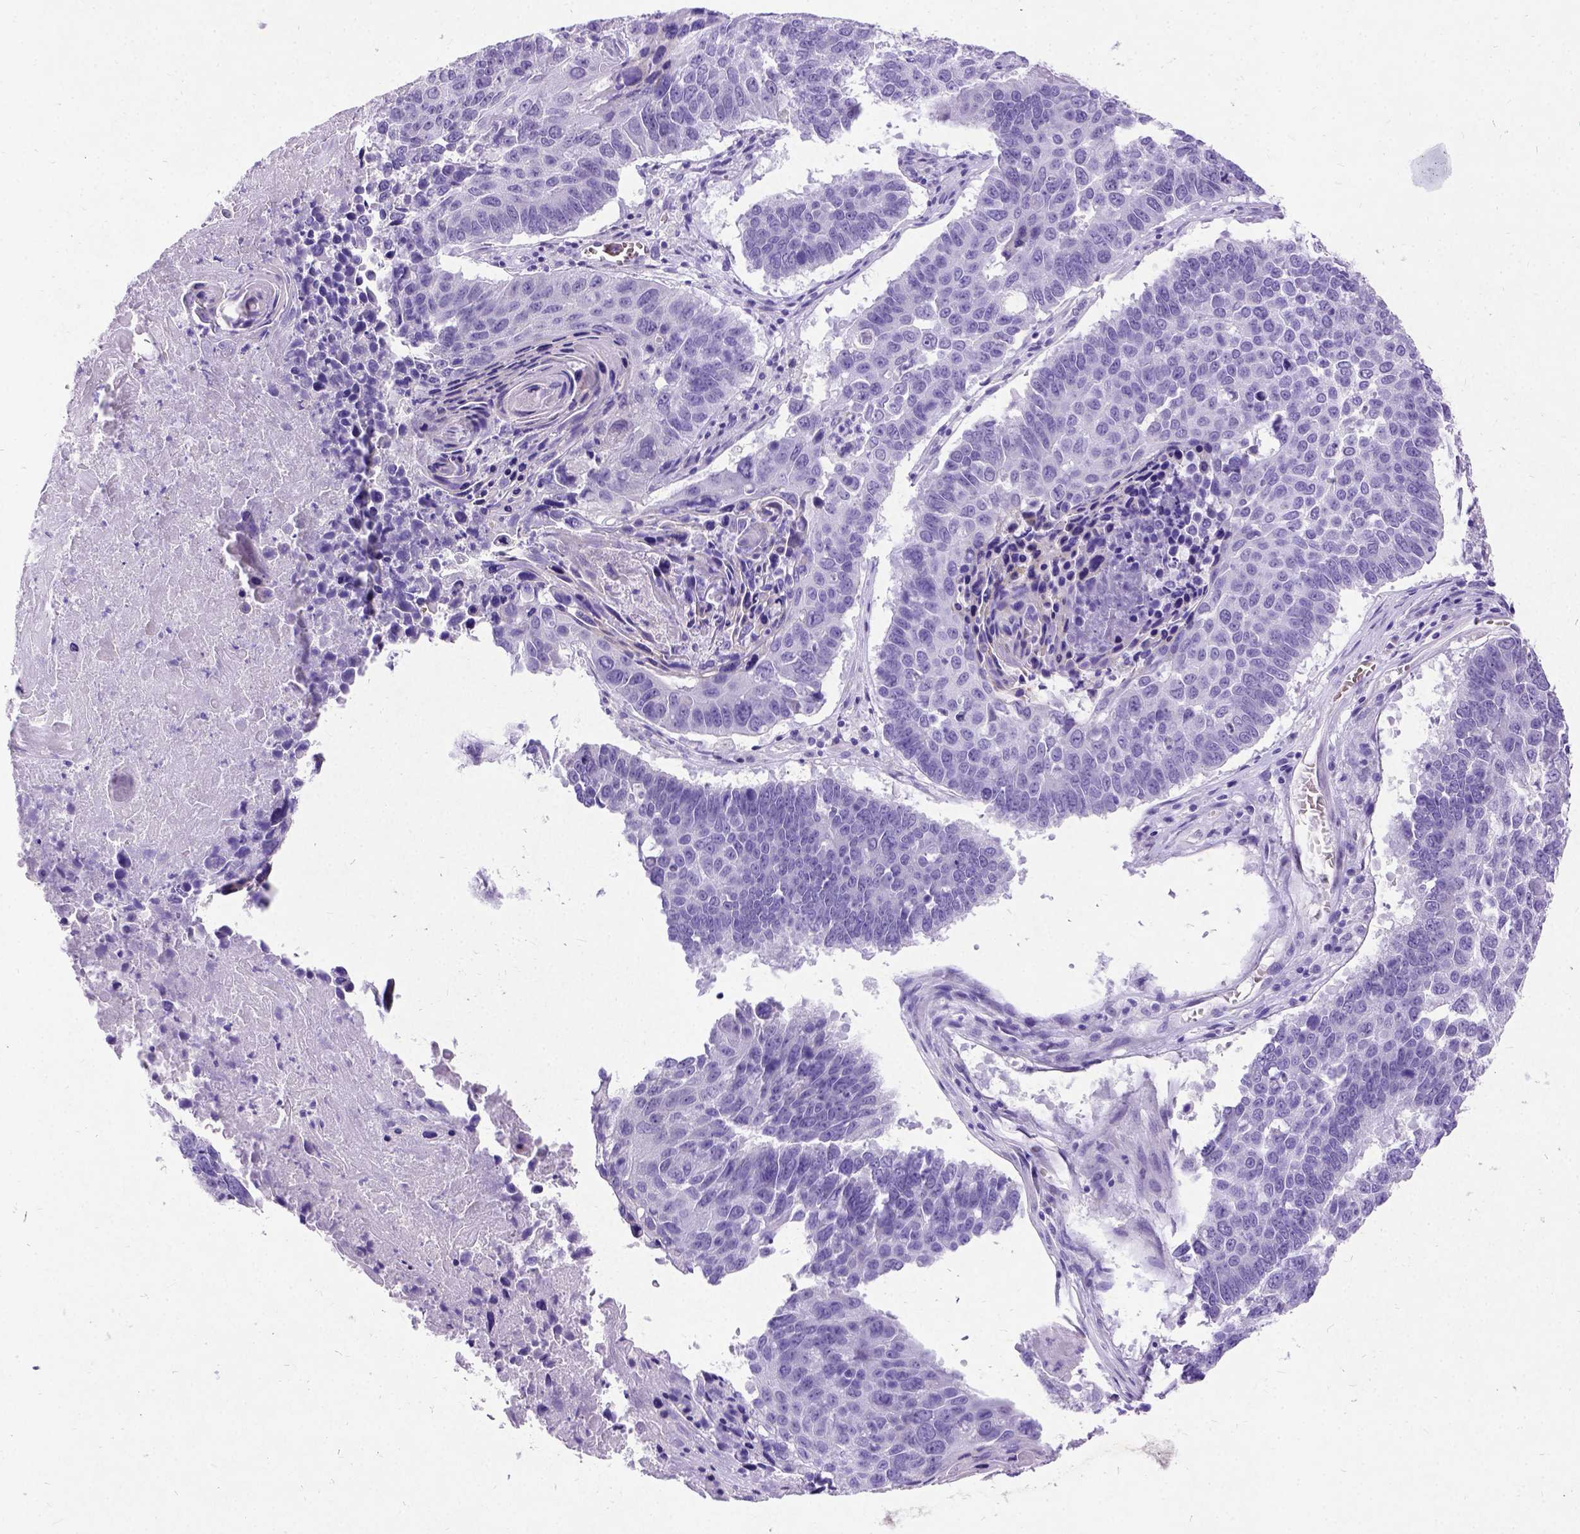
{"staining": {"intensity": "negative", "quantity": "none", "location": "none"}, "tissue": "lung cancer", "cell_type": "Tumor cells", "image_type": "cancer", "snomed": [{"axis": "morphology", "description": "Squamous cell carcinoma, NOS"}, {"axis": "topography", "description": "Lung"}], "caption": "High power microscopy photomicrograph of an IHC image of lung squamous cell carcinoma, revealing no significant staining in tumor cells.", "gene": "NEUROD4", "patient": {"sex": "male", "age": 73}}